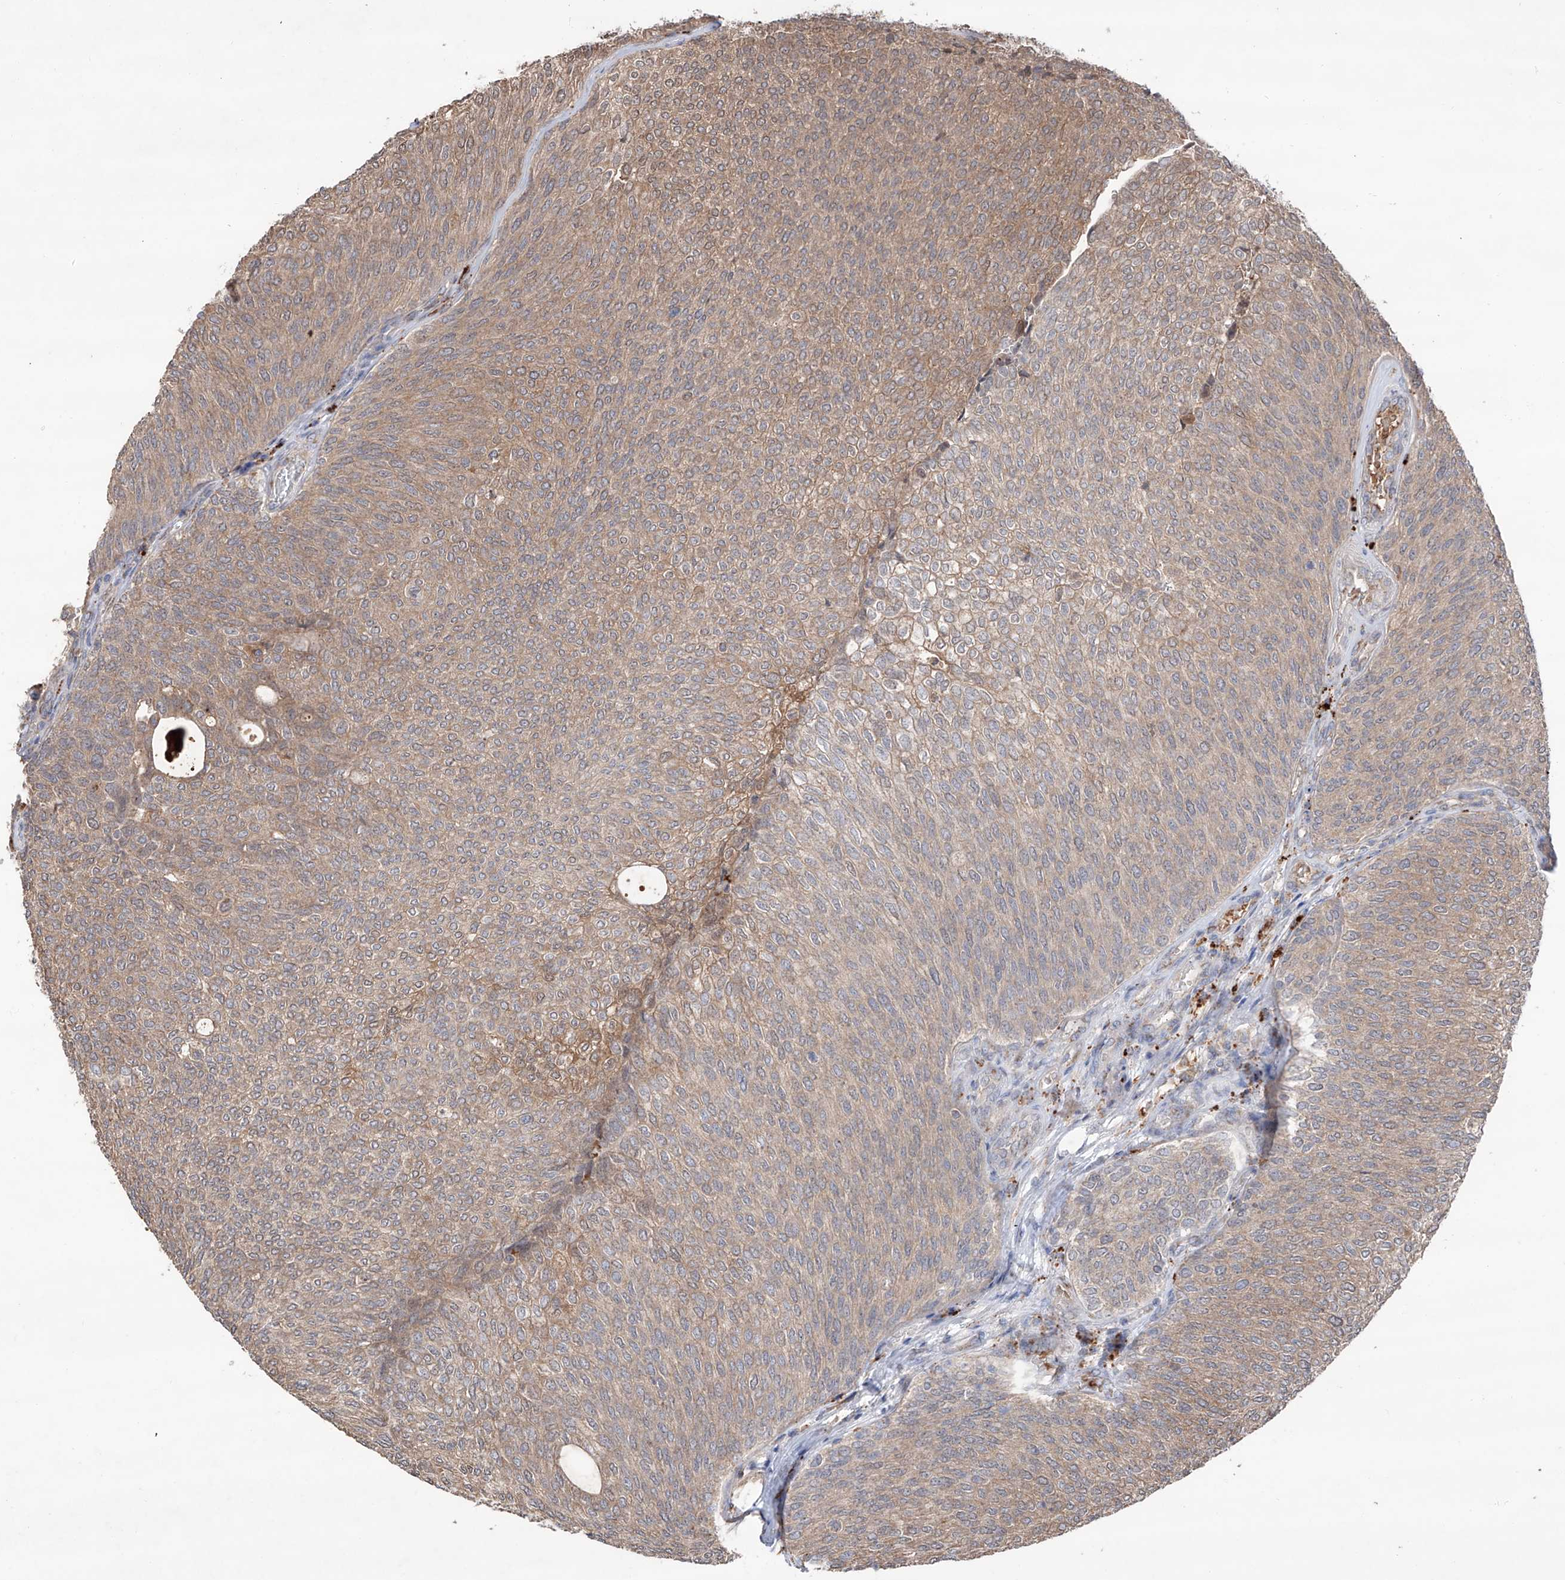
{"staining": {"intensity": "weak", "quantity": ">75%", "location": "cytoplasmic/membranous"}, "tissue": "urothelial cancer", "cell_type": "Tumor cells", "image_type": "cancer", "snomed": [{"axis": "morphology", "description": "Urothelial carcinoma, Low grade"}, {"axis": "topography", "description": "Urinary bladder"}], "caption": "Protein analysis of low-grade urothelial carcinoma tissue displays weak cytoplasmic/membranous staining in approximately >75% of tumor cells.", "gene": "EDN1", "patient": {"sex": "female", "age": 79}}